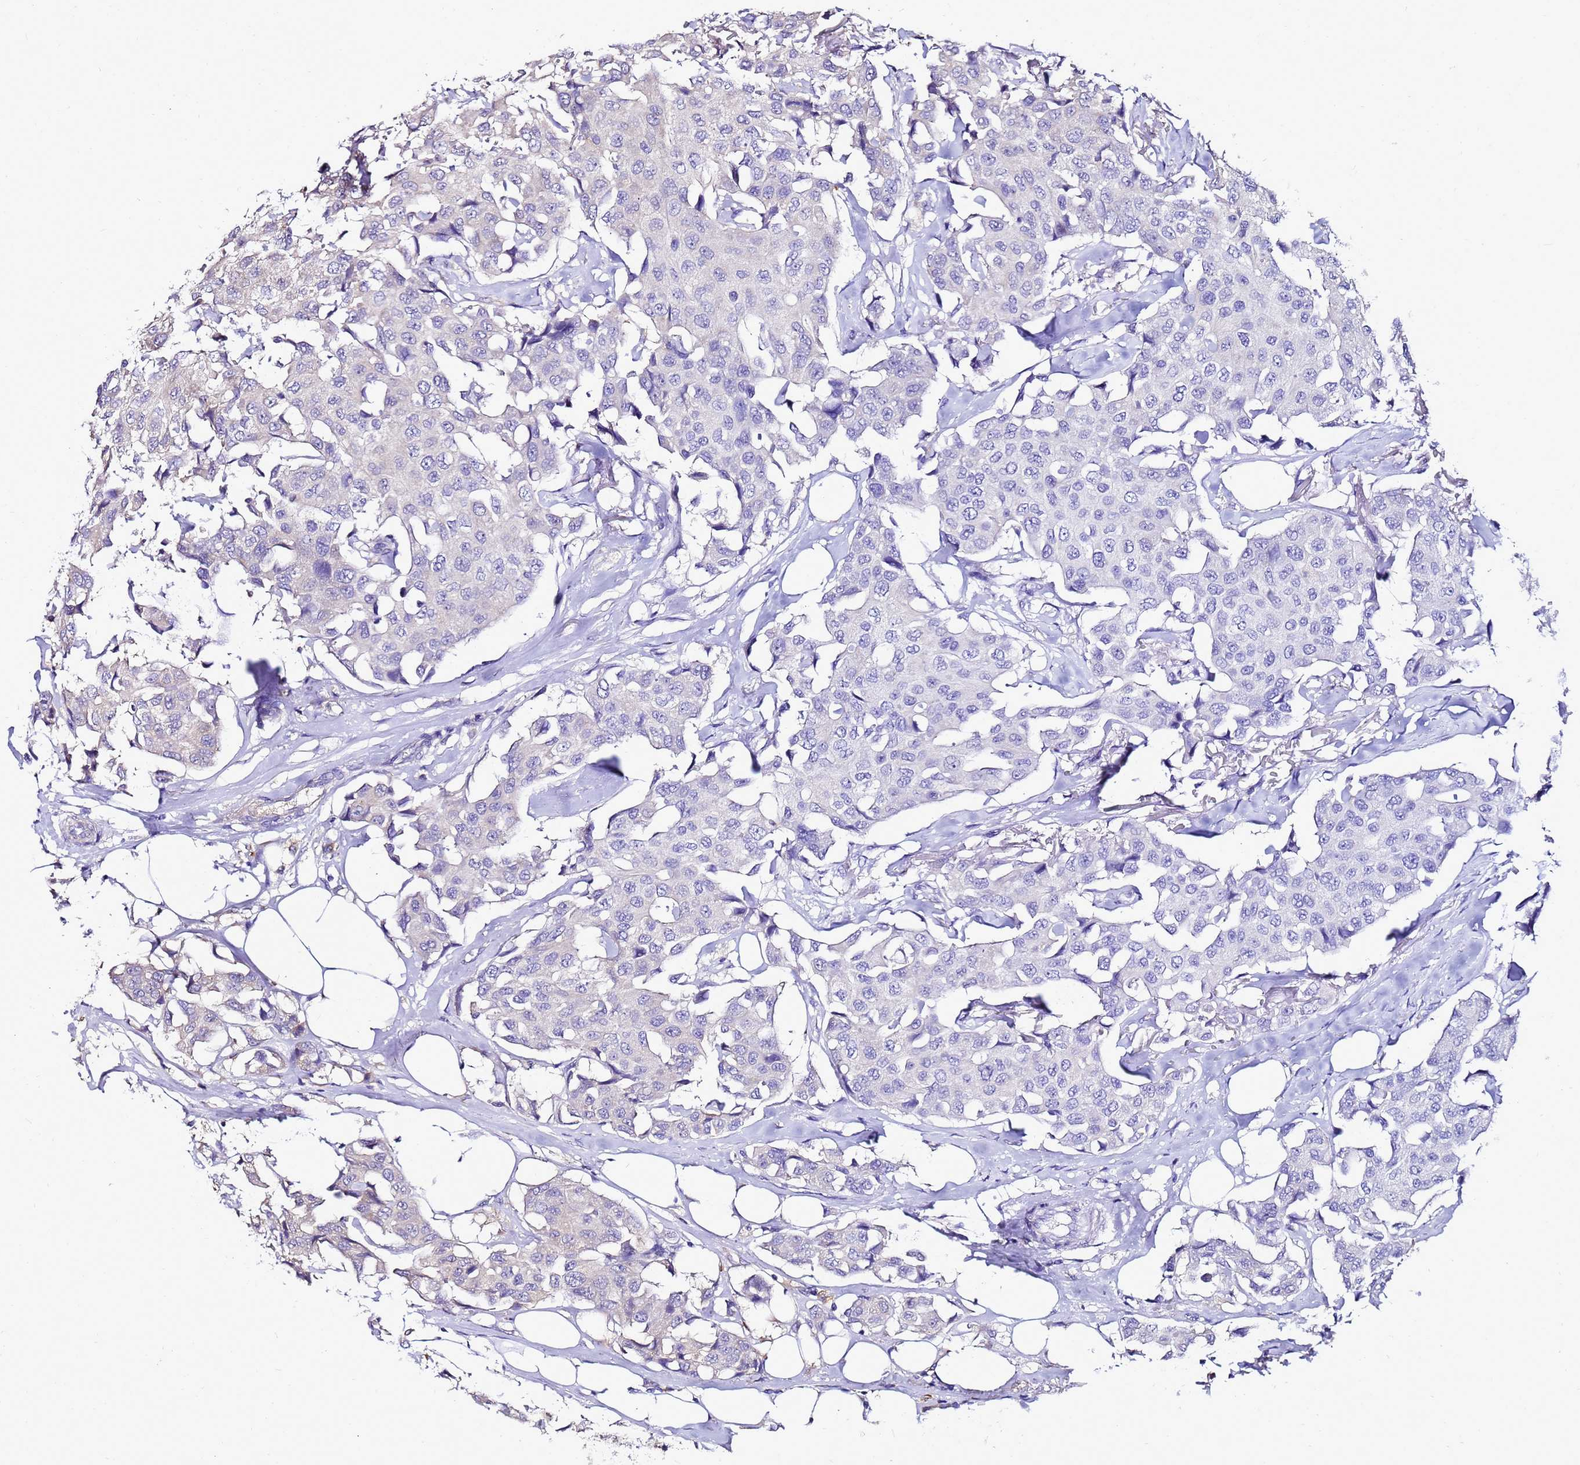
{"staining": {"intensity": "negative", "quantity": "none", "location": "none"}, "tissue": "breast cancer", "cell_type": "Tumor cells", "image_type": "cancer", "snomed": [{"axis": "morphology", "description": "Duct carcinoma"}, {"axis": "topography", "description": "Breast"}], "caption": "DAB immunohistochemical staining of human intraductal carcinoma (breast) displays no significant positivity in tumor cells.", "gene": "TRABD", "patient": {"sex": "female", "age": 80}}